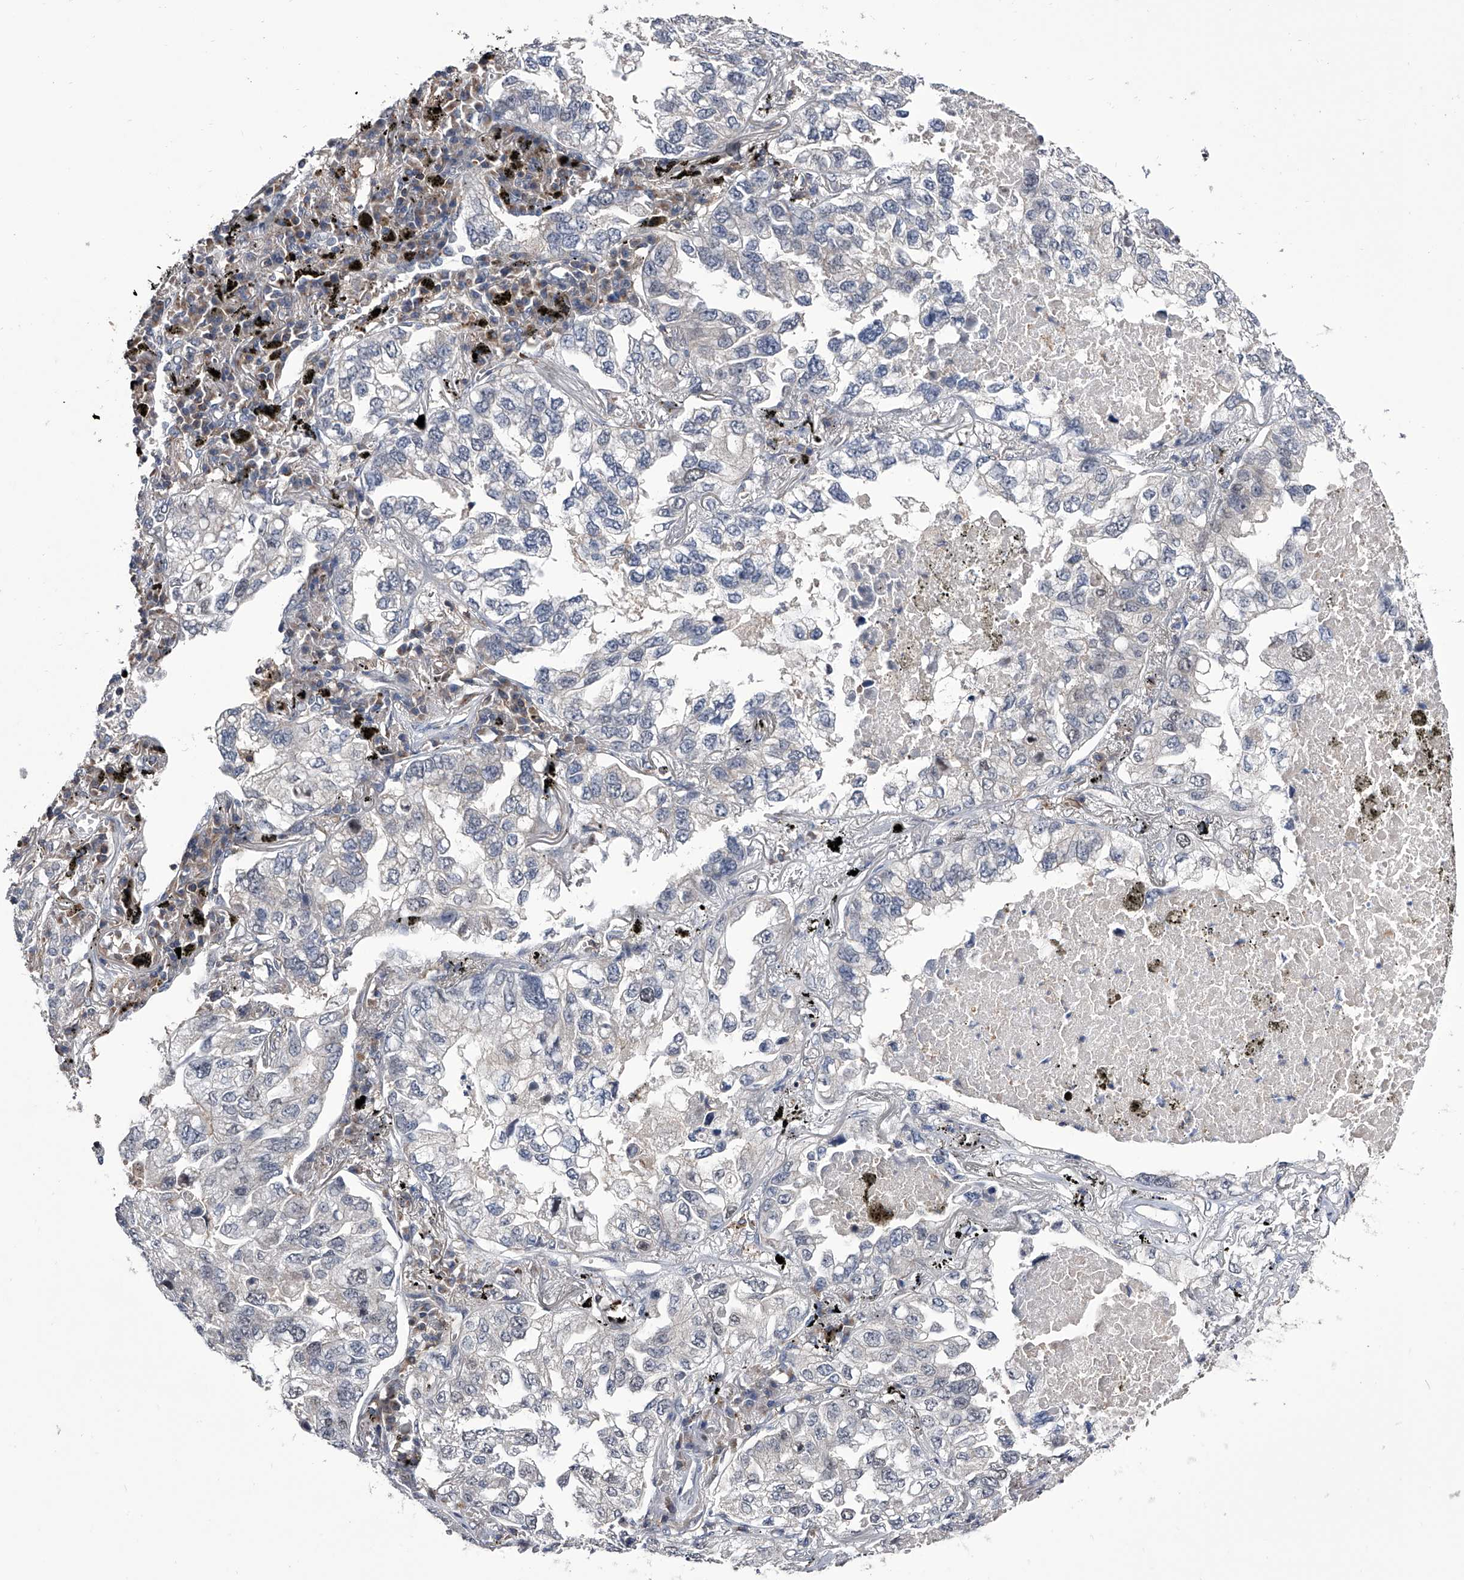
{"staining": {"intensity": "negative", "quantity": "none", "location": "none"}, "tissue": "lung cancer", "cell_type": "Tumor cells", "image_type": "cancer", "snomed": [{"axis": "morphology", "description": "Adenocarcinoma, NOS"}, {"axis": "topography", "description": "Lung"}], "caption": "This is an immunohistochemistry (IHC) image of lung cancer (adenocarcinoma). There is no positivity in tumor cells.", "gene": "PAN3", "patient": {"sex": "male", "age": 65}}